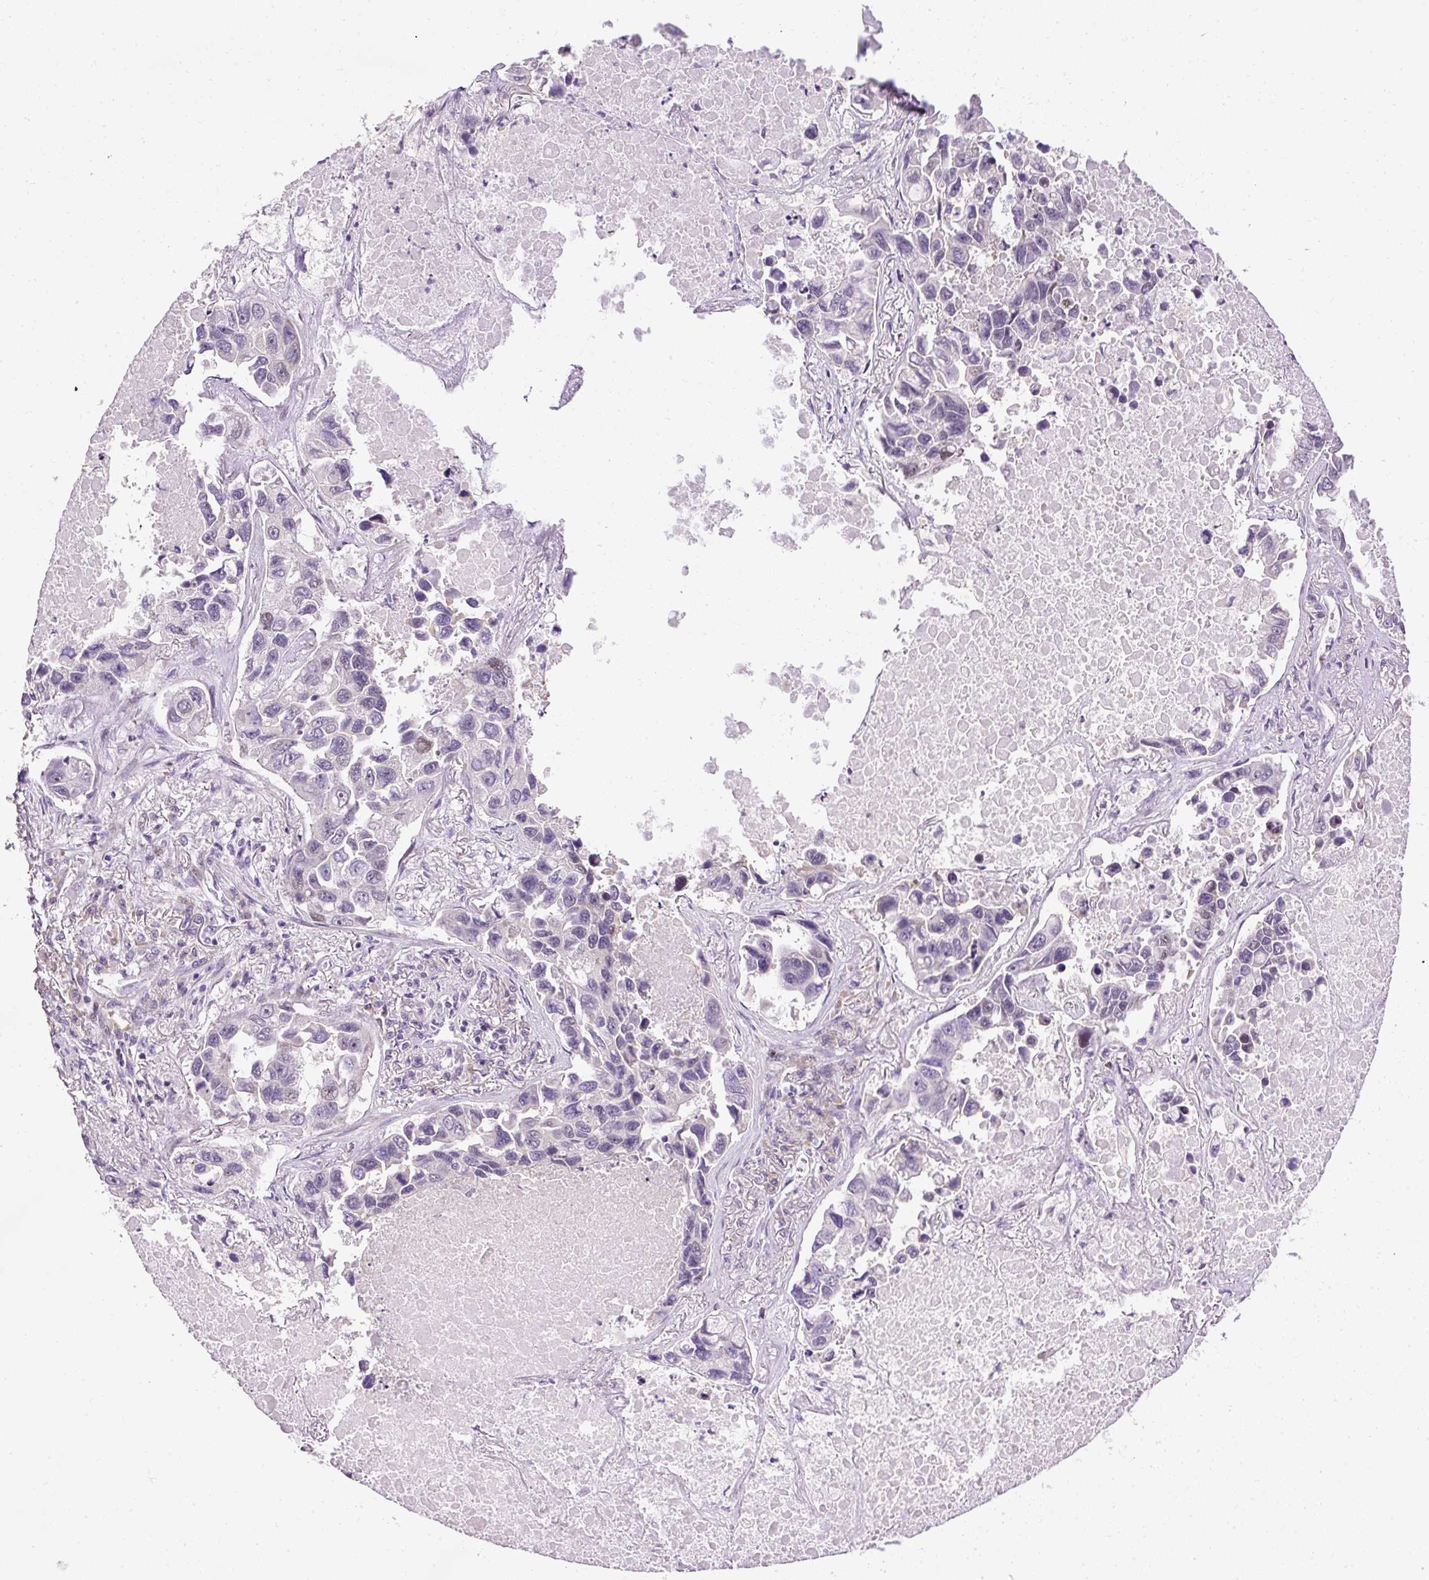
{"staining": {"intensity": "moderate", "quantity": "<25%", "location": "nuclear"}, "tissue": "lung cancer", "cell_type": "Tumor cells", "image_type": "cancer", "snomed": [{"axis": "morphology", "description": "Adenocarcinoma, NOS"}, {"axis": "topography", "description": "Lung"}], "caption": "Human lung cancer (adenocarcinoma) stained with a brown dye shows moderate nuclear positive expression in about <25% of tumor cells.", "gene": "ARHGEF18", "patient": {"sex": "male", "age": 64}}